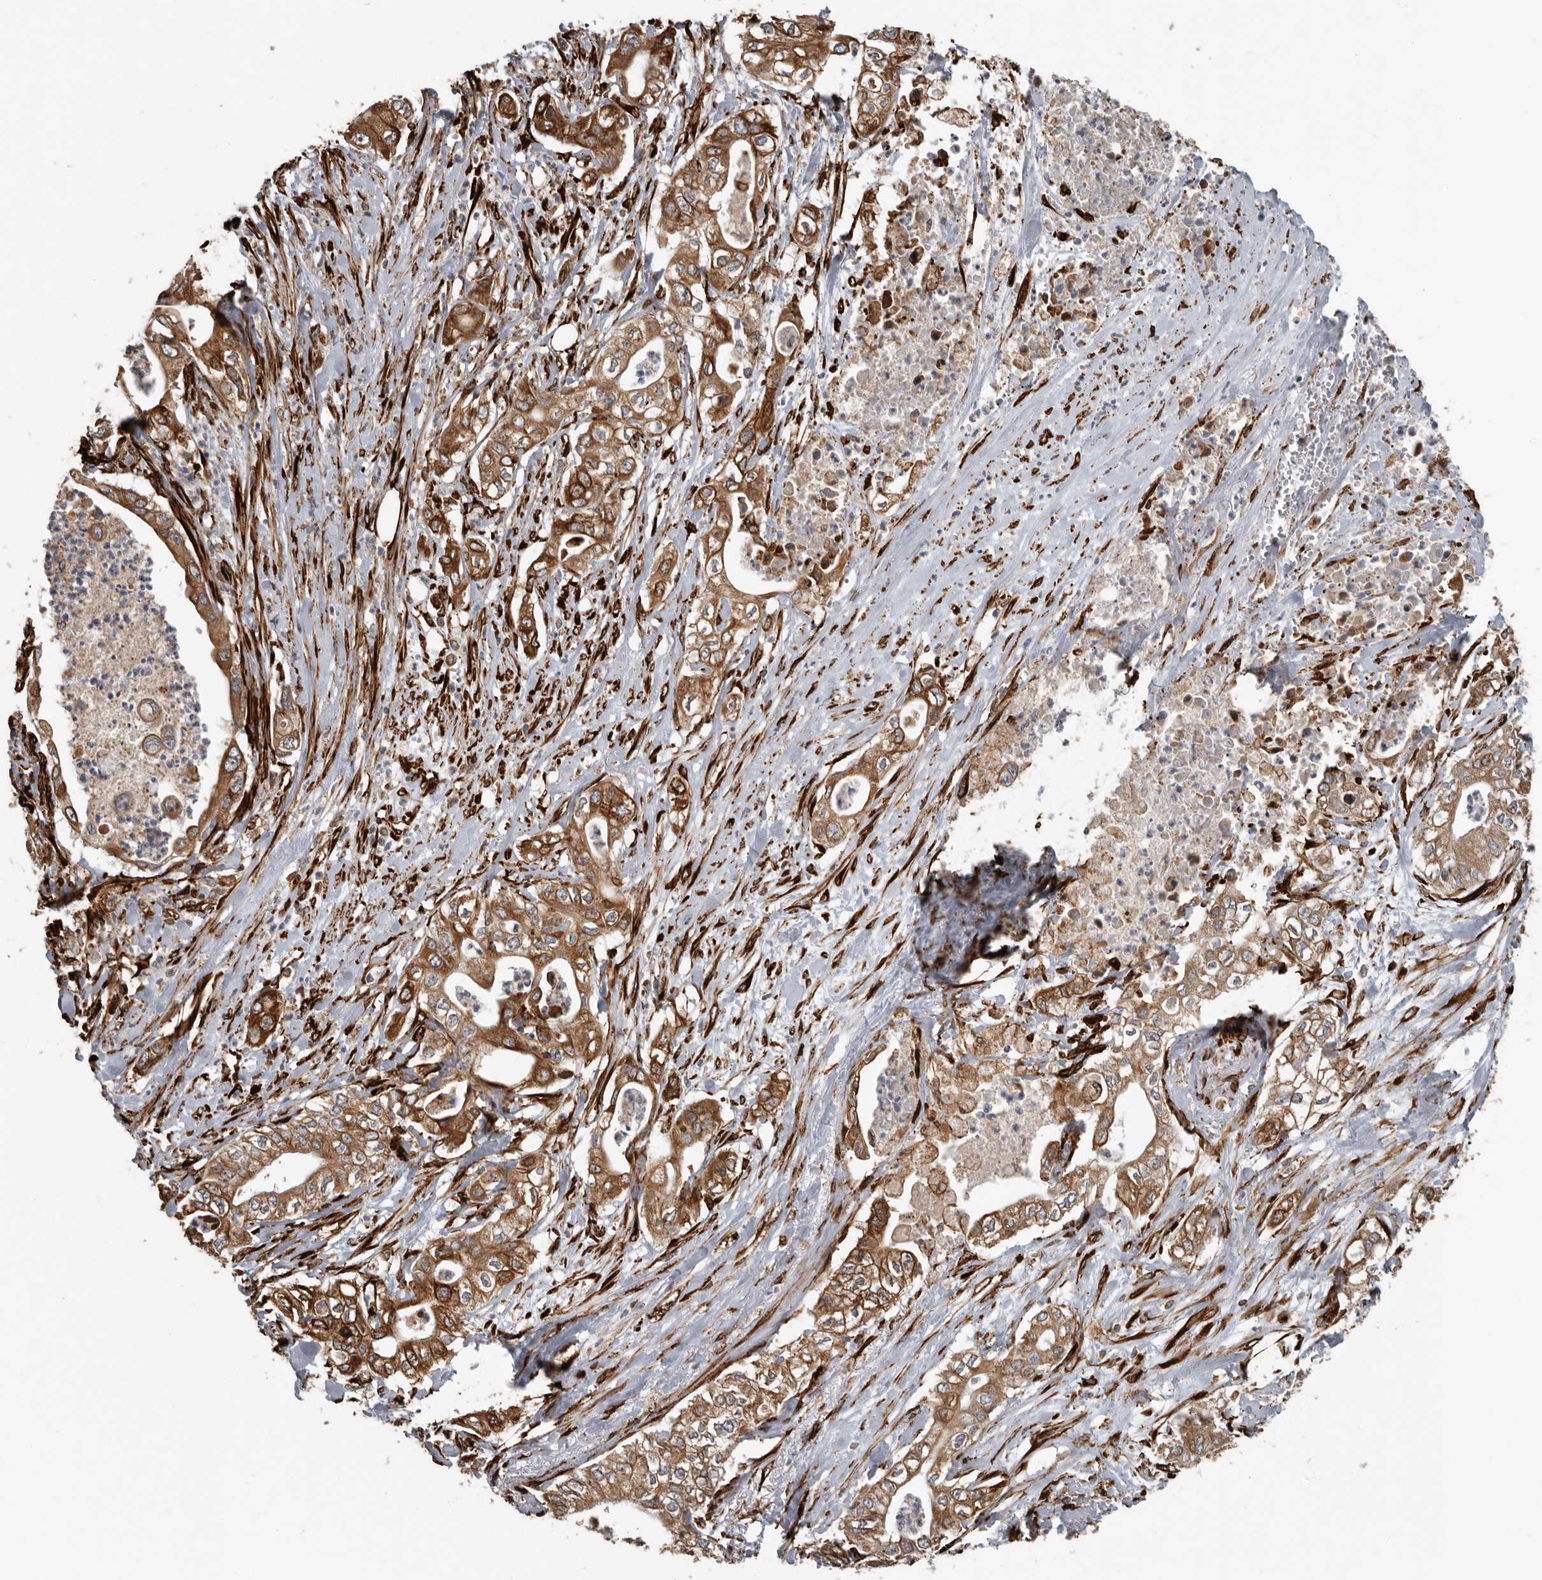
{"staining": {"intensity": "moderate", "quantity": ">75%", "location": "cytoplasmic/membranous"}, "tissue": "pancreatic cancer", "cell_type": "Tumor cells", "image_type": "cancer", "snomed": [{"axis": "morphology", "description": "Adenocarcinoma, NOS"}, {"axis": "topography", "description": "Pancreas"}], "caption": "Moderate cytoplasmic/membranous expression for a protein is present in about >75% of tumor cells of pancreatic adenocarcinoma using immunohistochemistry (IHC).", "gene": "CEP350", "patient": {"sex": "female", "age": 78}}